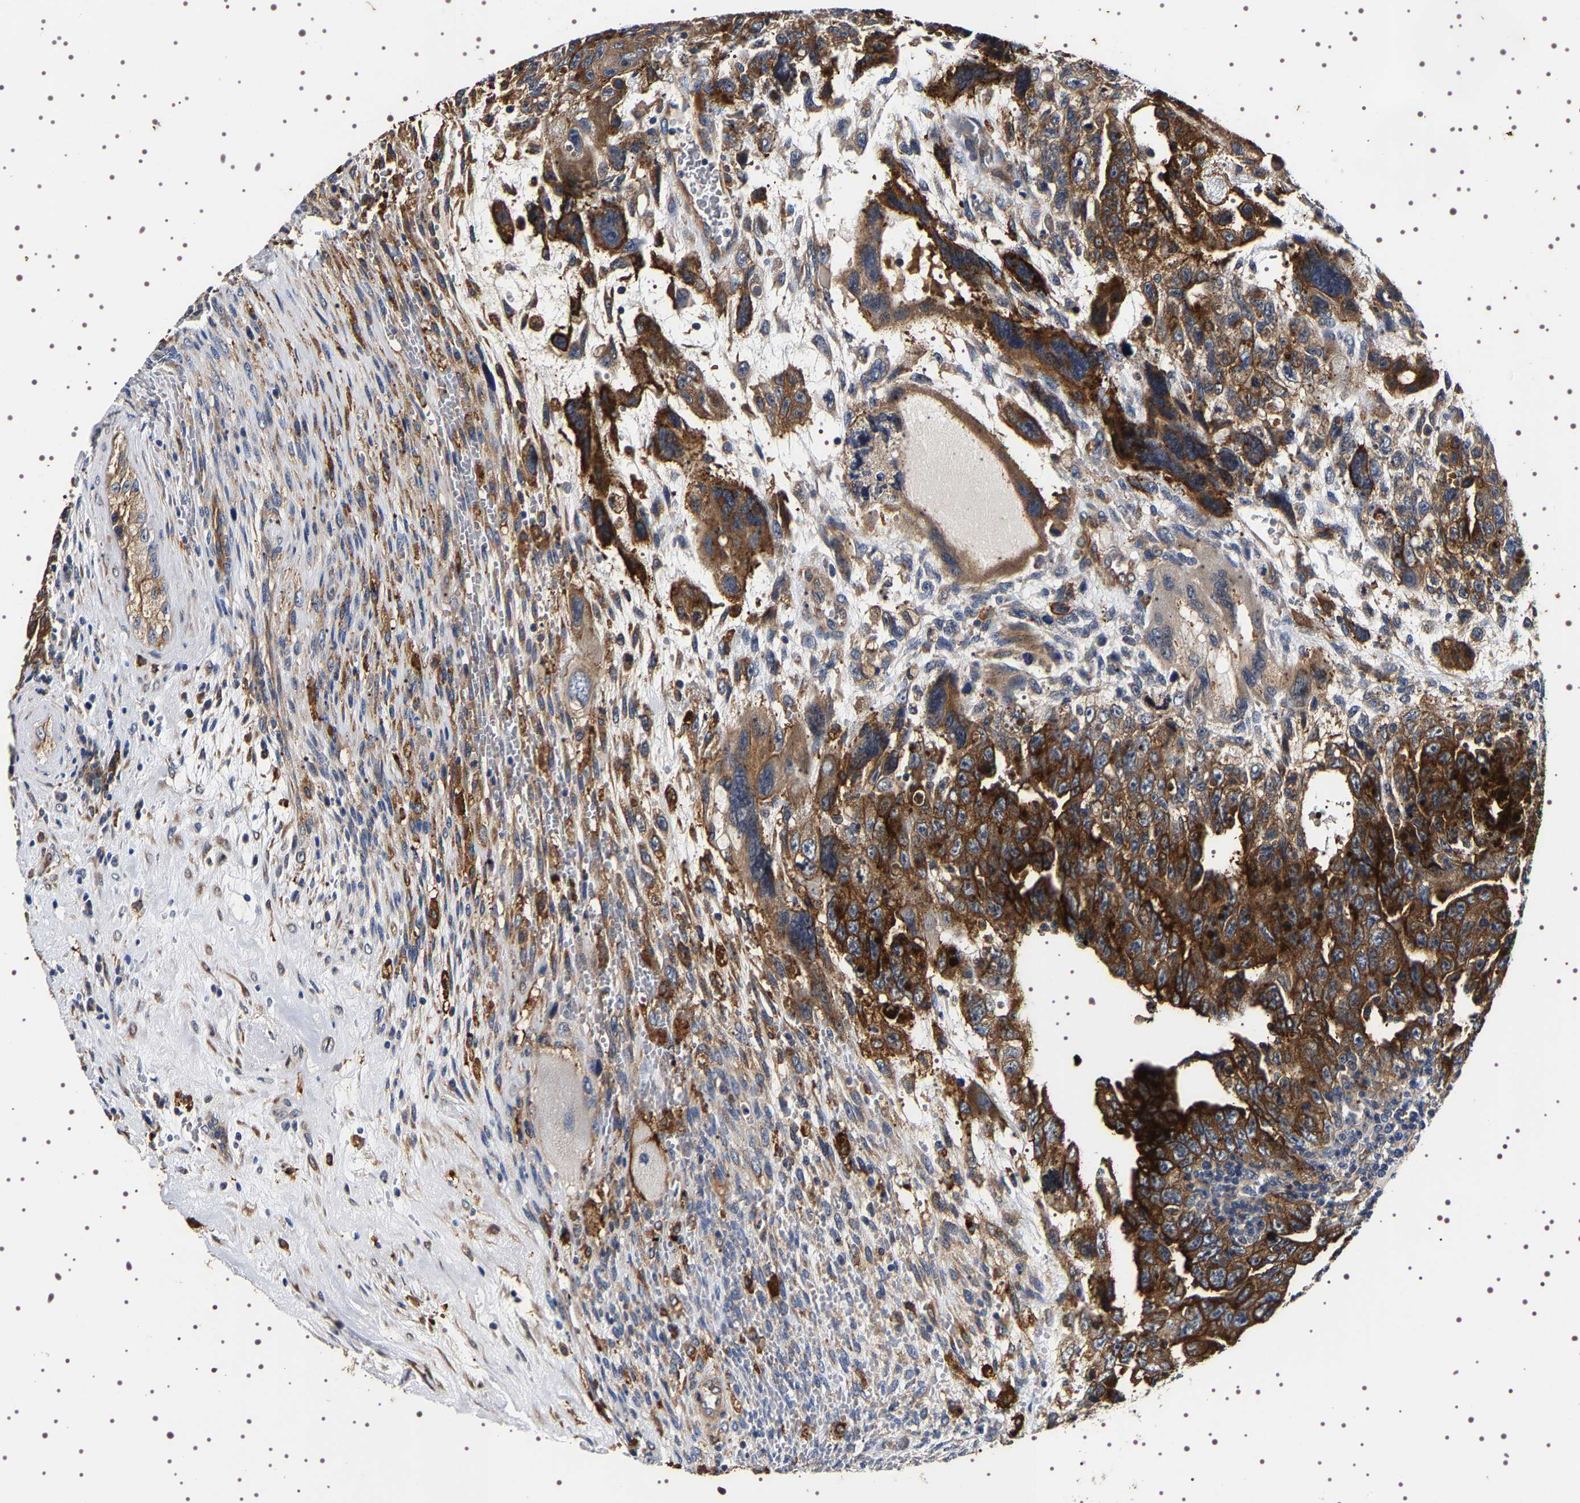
{"staining": {"intensity": "strong", "quantity": ">75%", "location": "cytoplasmic/membranous"}, "tissue": "testis cancer", "cell_type": "Tumor cells", "image_type": "cancer", "snomed": [{"axis": "morphology", "description": "Carcinoma, Embryonal, NOS"}, {"axis": "topography", "description": "Testis"}], "caption": "A photomicrograph of human testis cancer stained for a protein displays strong cytoplasmic/membranous brown staining in tumor cells.", "gene": "ALPL", "patient": {"sex": "male", "age": 28}}